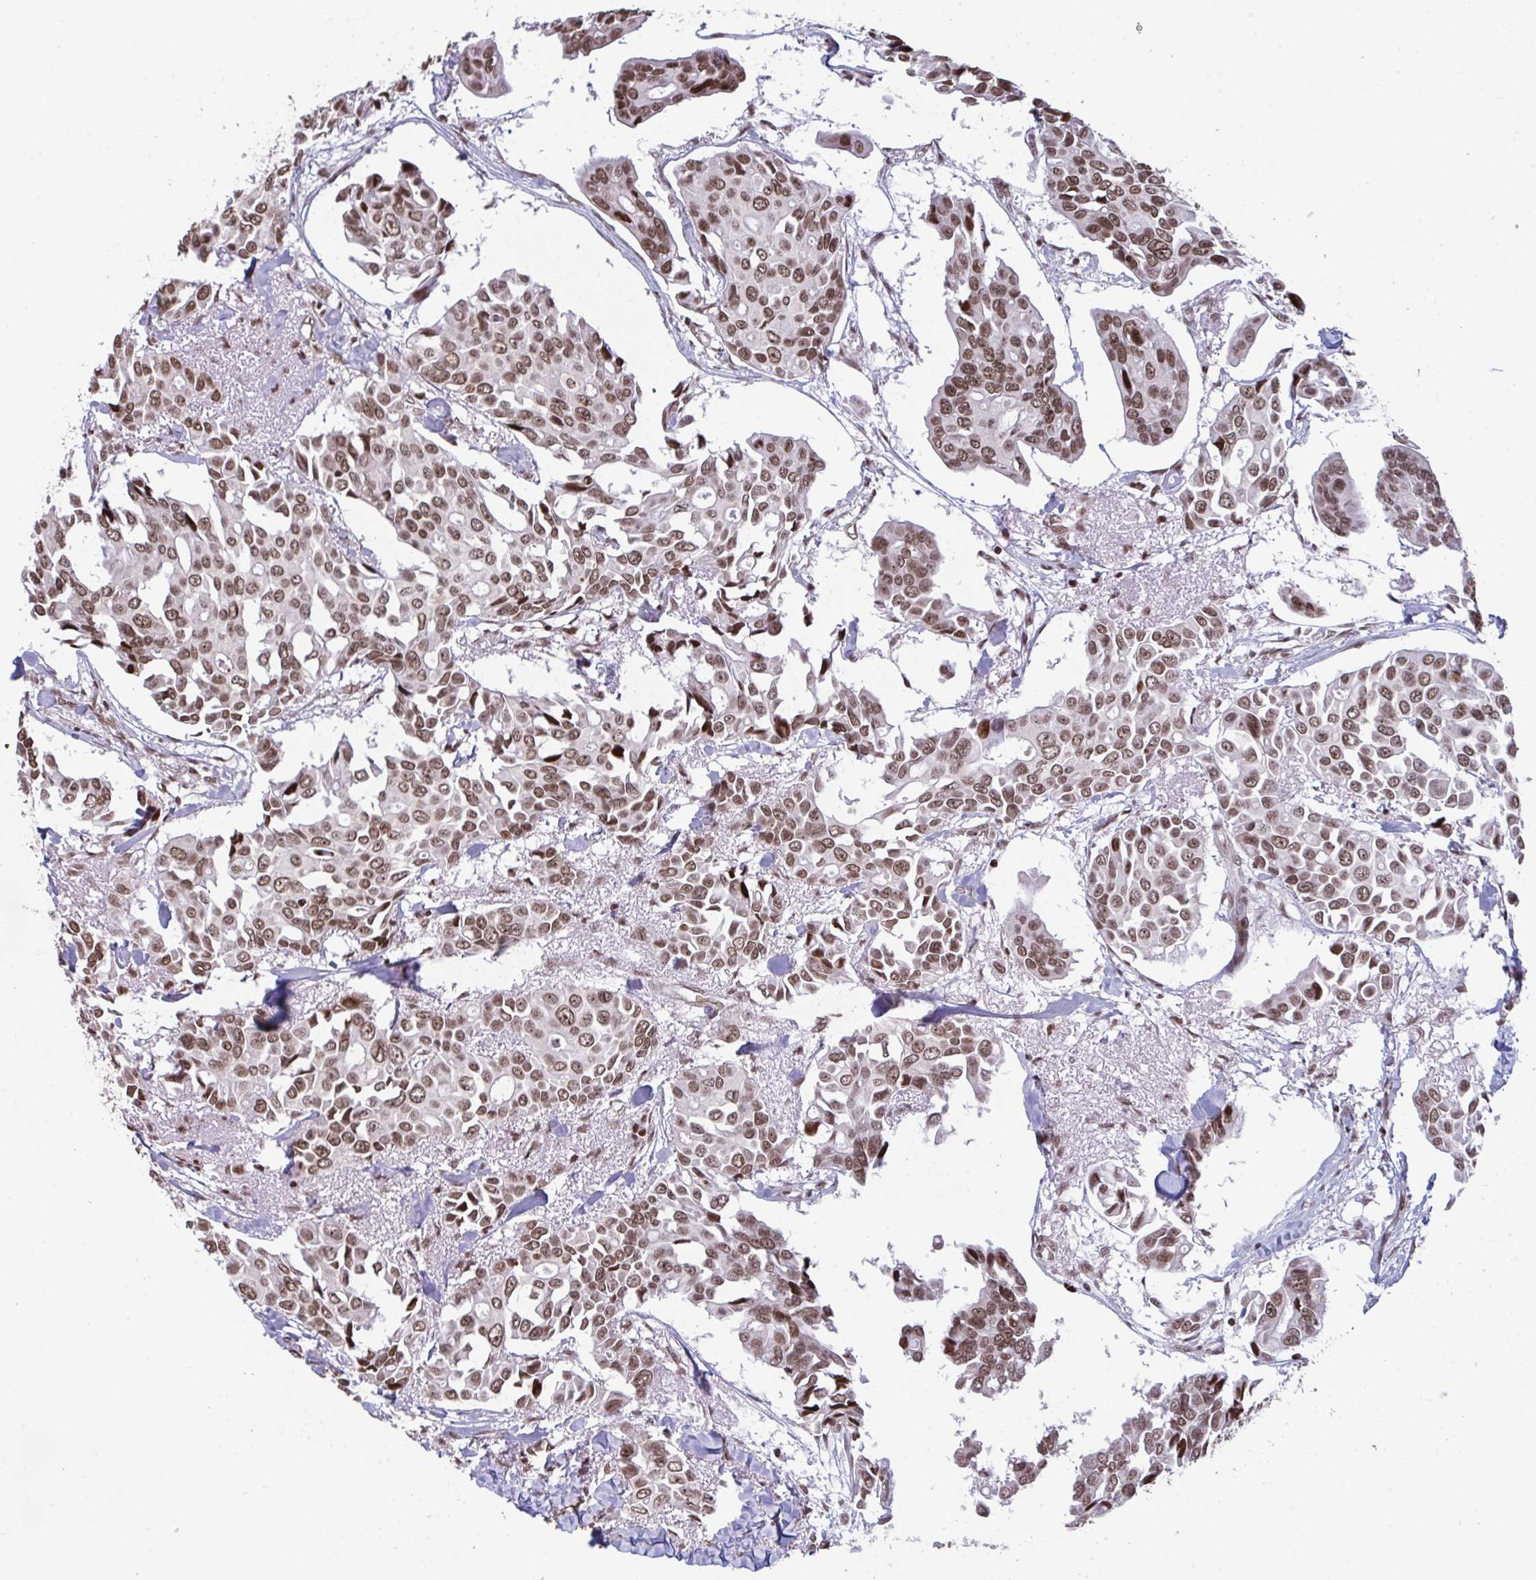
{"staining": {"intensity": "moderate", "quantity": ">75%", "location": "nuclear"}, "tissue": "breast cancer", "cell_type": "Tumor cells", "image_type": "cancer", "snomed": [{"axis": "morphology", "description": "Duct carcinoma"}, {"axis": "topography", "description": "Breast"}], "caption": "Intraductal carcinoma (breast) was stained to show a protein in brown. There is medium levels of moderate nuclear expression in about >75% of tumor cells.", "gene": "NIP7", "patient": {"sex": "female", "age": 54}}